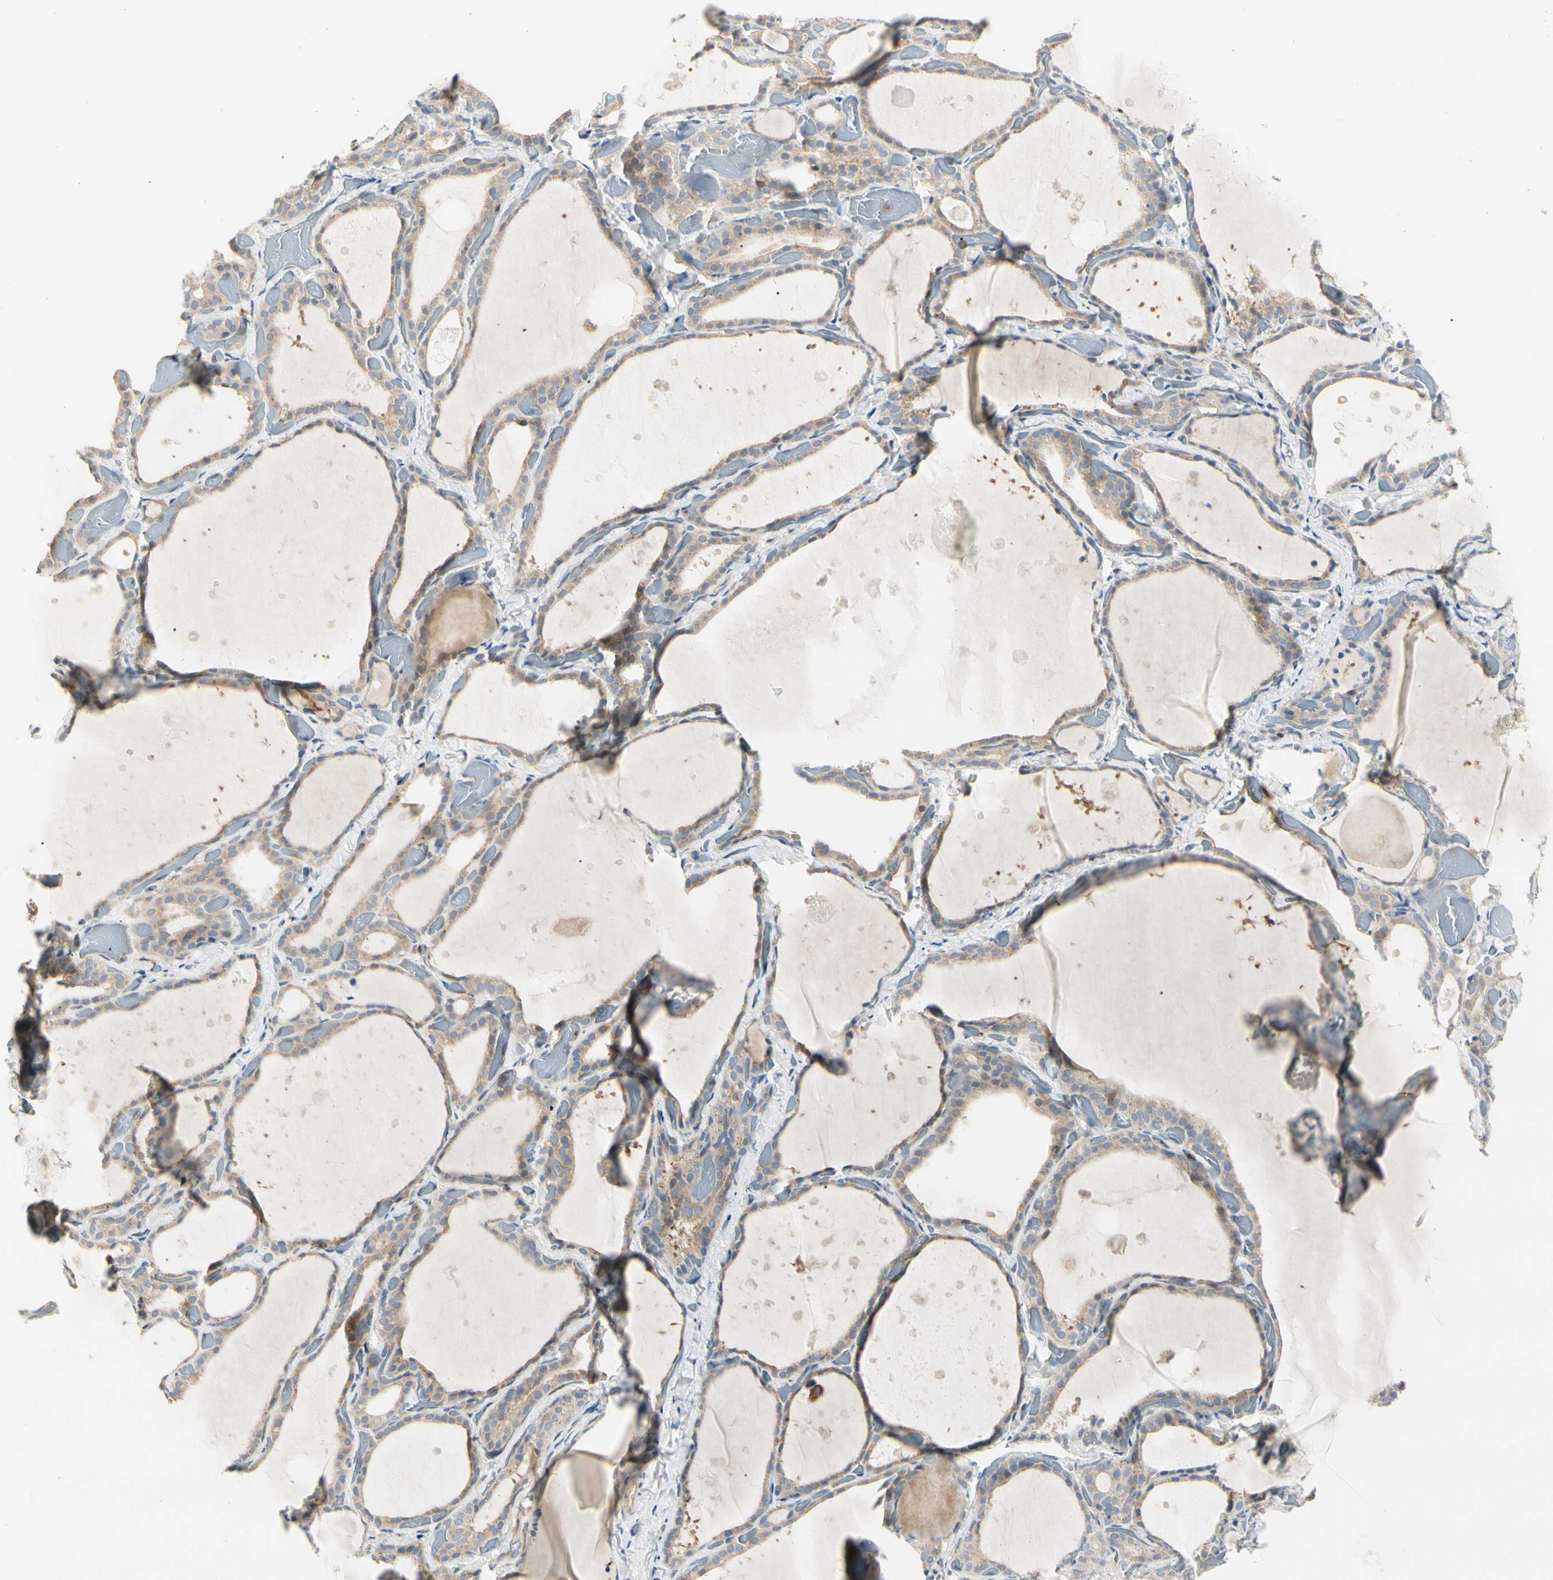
{"staining": {"intensity": "moderate", "quantity": ">75%", "location": "cytoplasmic/membranous"}, "tissue": "thyroid gland", "cell_type": "Glandular cells", "image_type": "normal", "snomed": [{"axis": "morphology", "description": "Normal tissue, NOS"}, {"axis": "topography", "description": "Thyroid gland"}], "caption": "Immunohistochemical staining of normal human thyroid gland displays >75% levels of moderate cytoplasmic/membranous protein staining in about >75% of glandular cells. (IHC, brightfield microscopy, high magnification).", "gene": "NFKB2", "patient": {"sex": "female", "age": 44}}